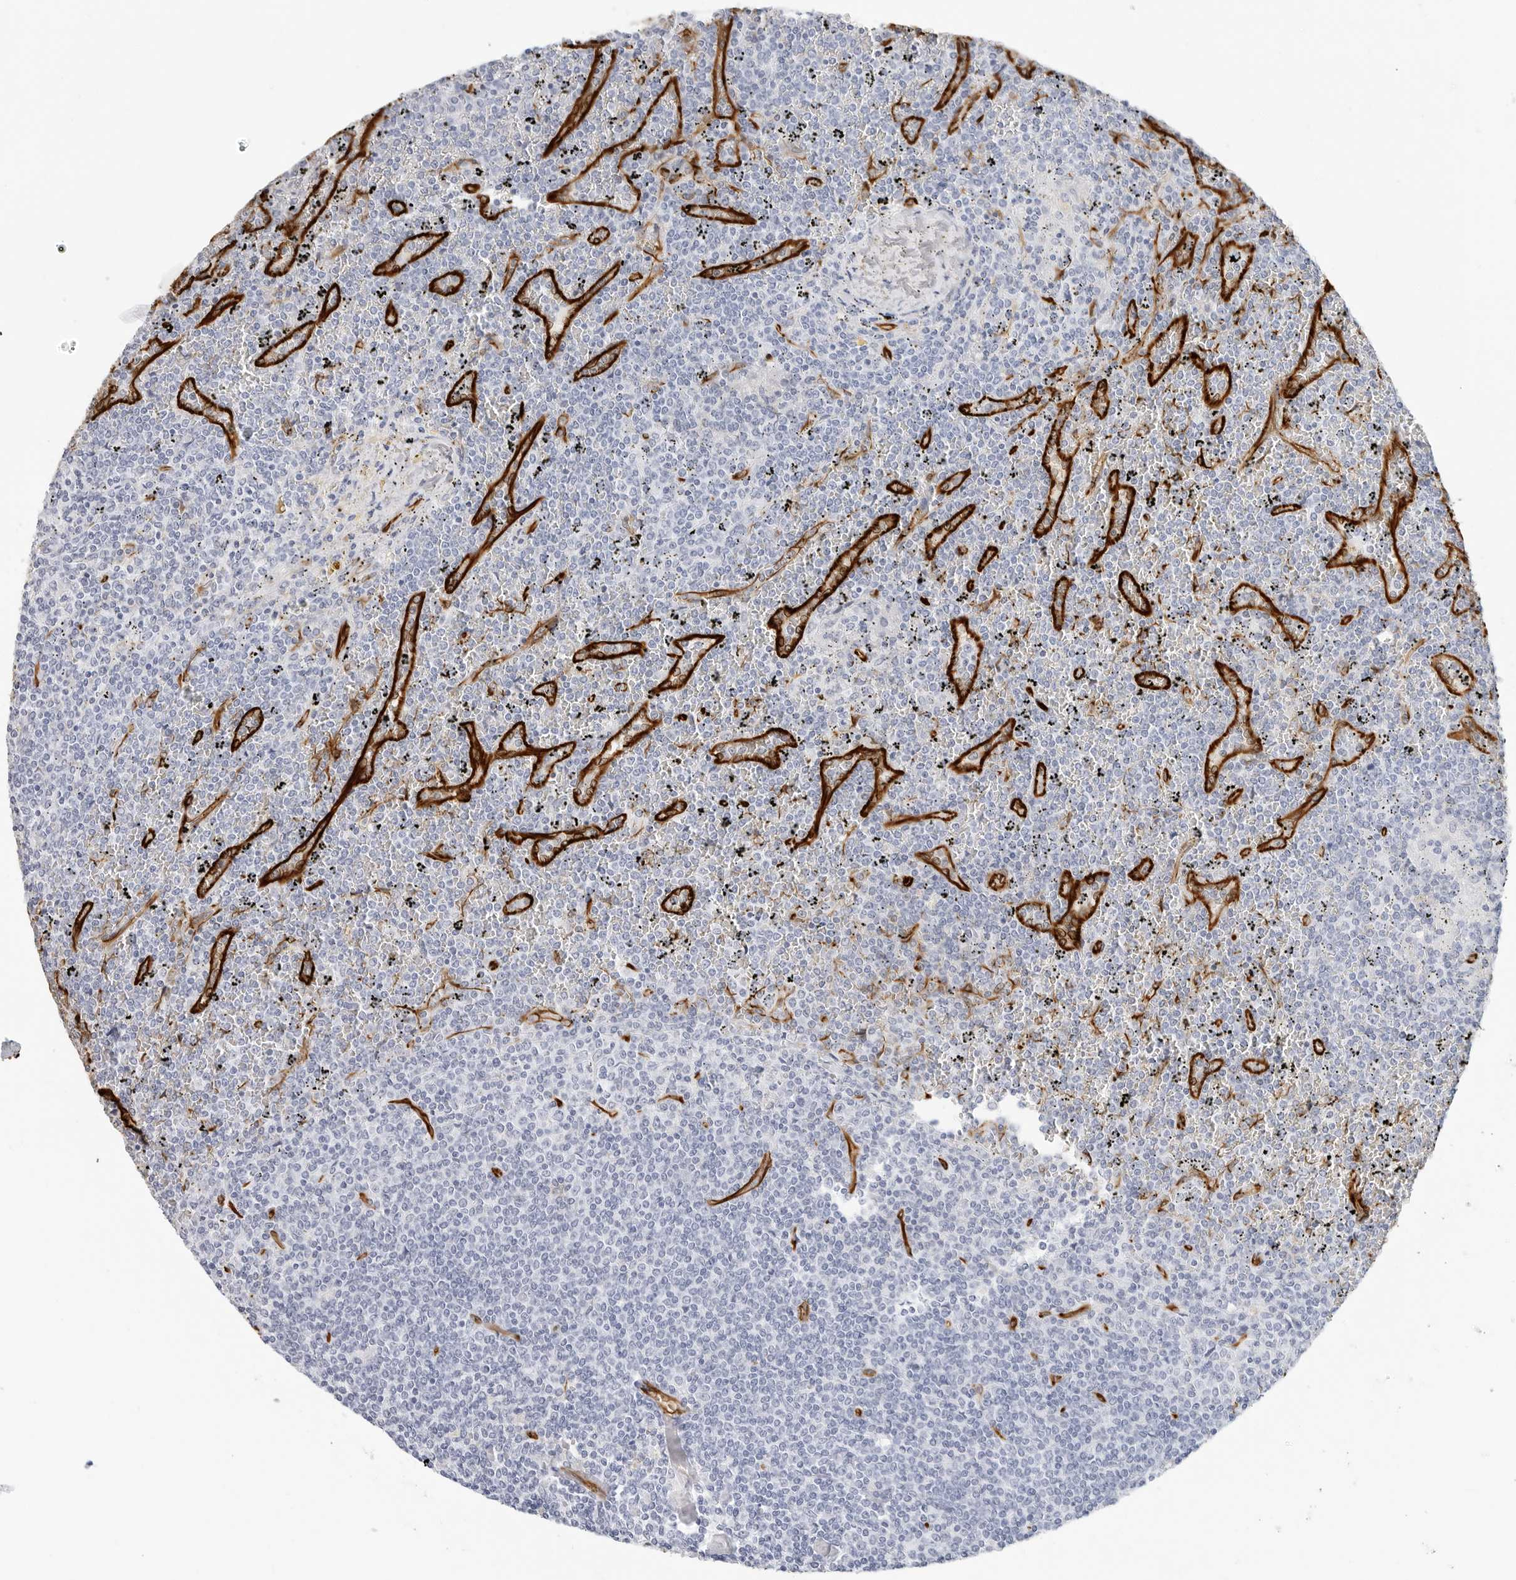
{"staining": {"intensity": "negative", "quantity": "none", "location": "none"}, "tissue": "lymphoma", "cell_type": "Tumor cells", "image_type": "cancer", "snomed": [{"axis": "morphology", "description": "Malignant lymphoma, non-Hodgkin's type, Low grade"}, {"axis": "topography", "description": "Spleen"}], "caption": "Immunohistochemistry of malignant lymphoma, non-Hodgkin's type (low-grade) shows no staining in tumor cells.", "gene": "NES", "patient": {"sex": "female", "age": 19}}